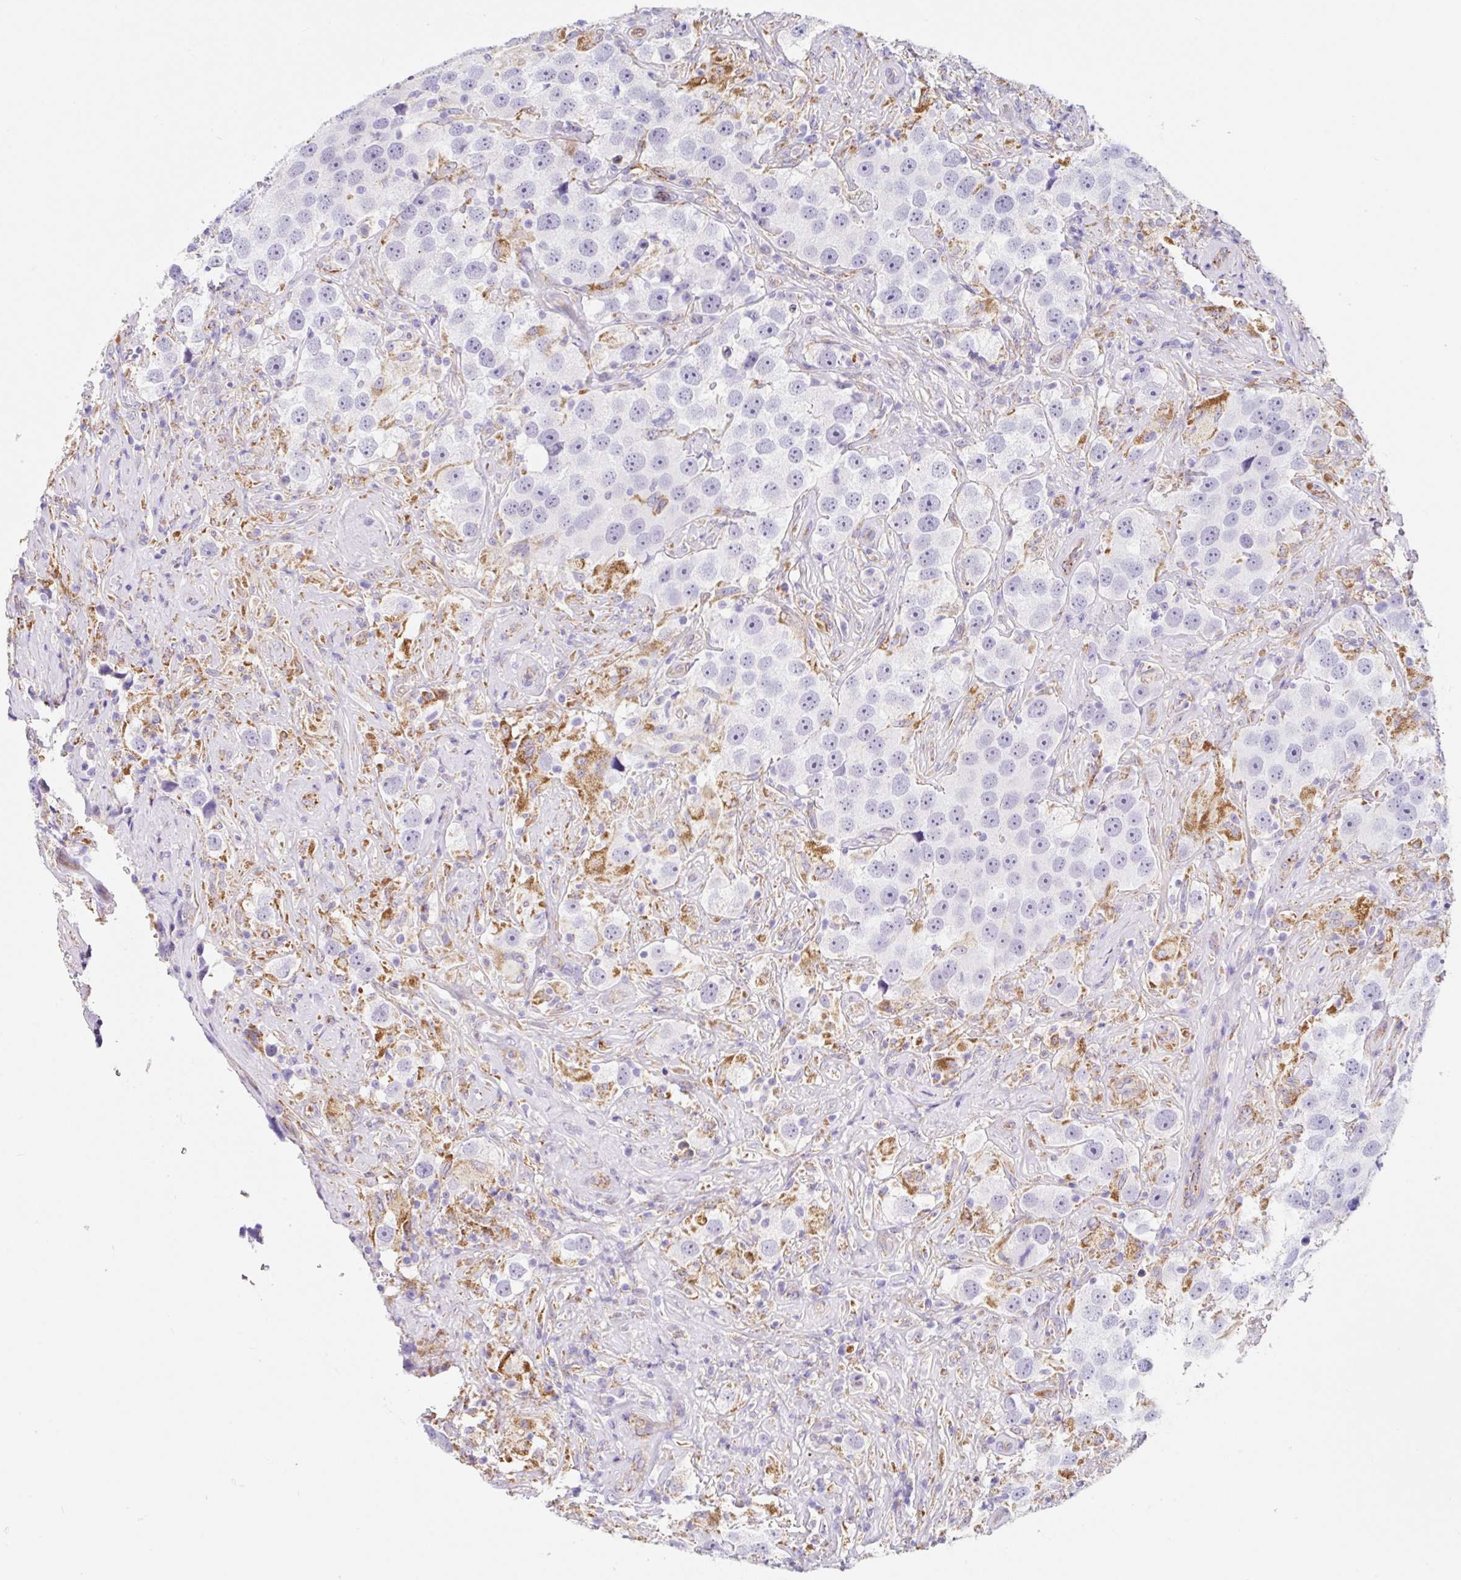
{"staining": {"intensity": "negative", "quantity": "none", "location": "none"}, "tissue": "testis cancer", "cell_type": "Tumor cells", "image_type": "cancer", "snomed": [{"axis": "morphology", "description": "Seminoma, NOS"}, {"axis": "topography", "description": "Testis"}], "caption": "A high-resolution photomicrograph shows IHC staining of testis cancer, which displays no significant staining in tumor cells.", "gene": "DKK4", "patient": {"sex": "male", "age": 49}}